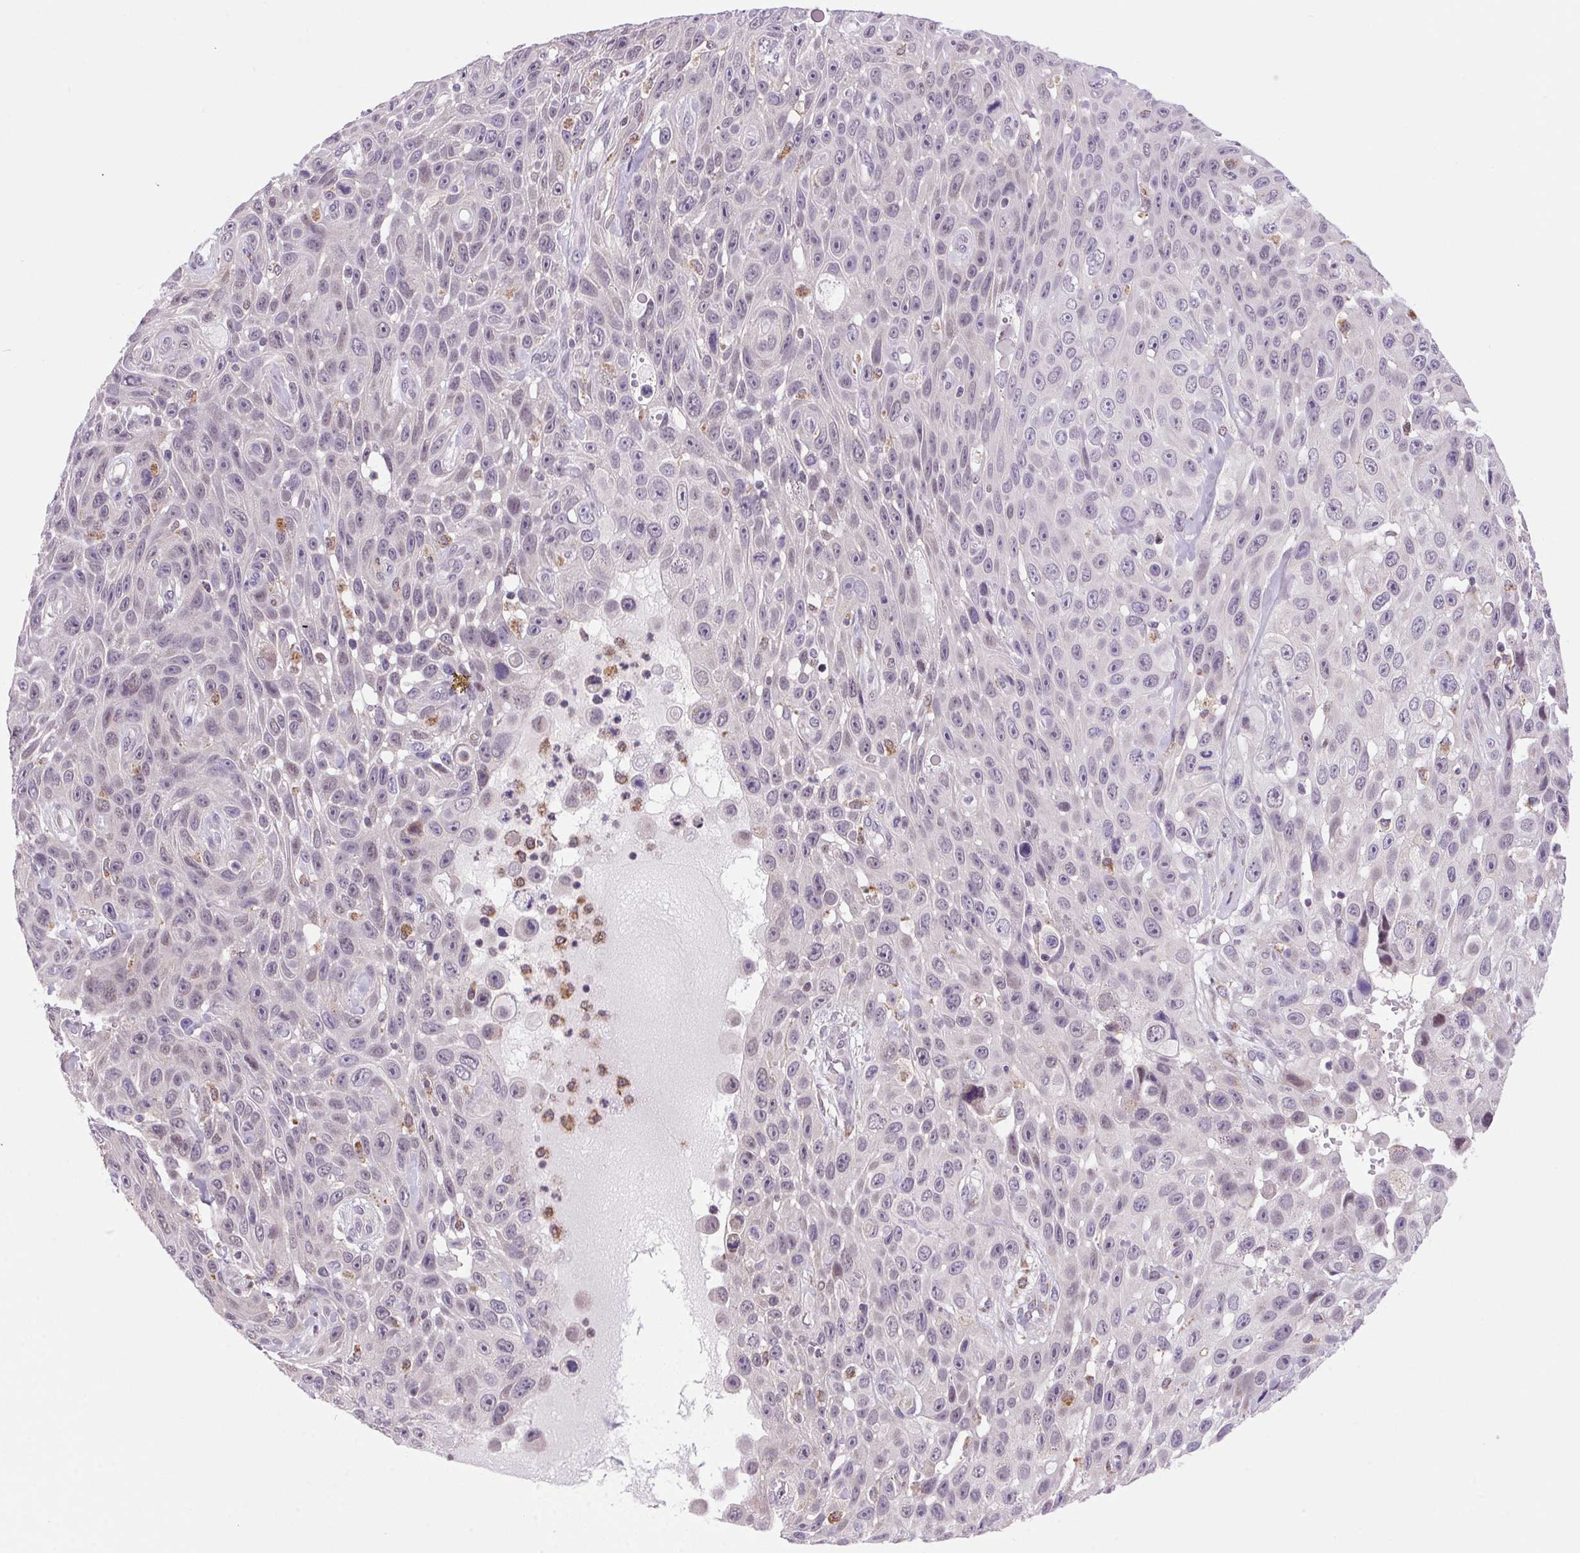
{"staining": {"intensity": "negative", "quantity": "none", "location": "none"}, "tissue": "skin cancer", "cell_type": "Tumor cells", "image_type": "cancer", "snomed": [{"axis": "morphology", "description": "Squamous cell carcinoma, NOS"}, {"axis": "topography", "description": "Skin"}], "caption": "Tumor cells show no significant expression in skin cancer. The staining is performed using DAB brown chromogen with nuclei counter-stained in using hematoxylin.", "gene": "AKR1E2", "patient": {"sex": "male", "age": 82}}